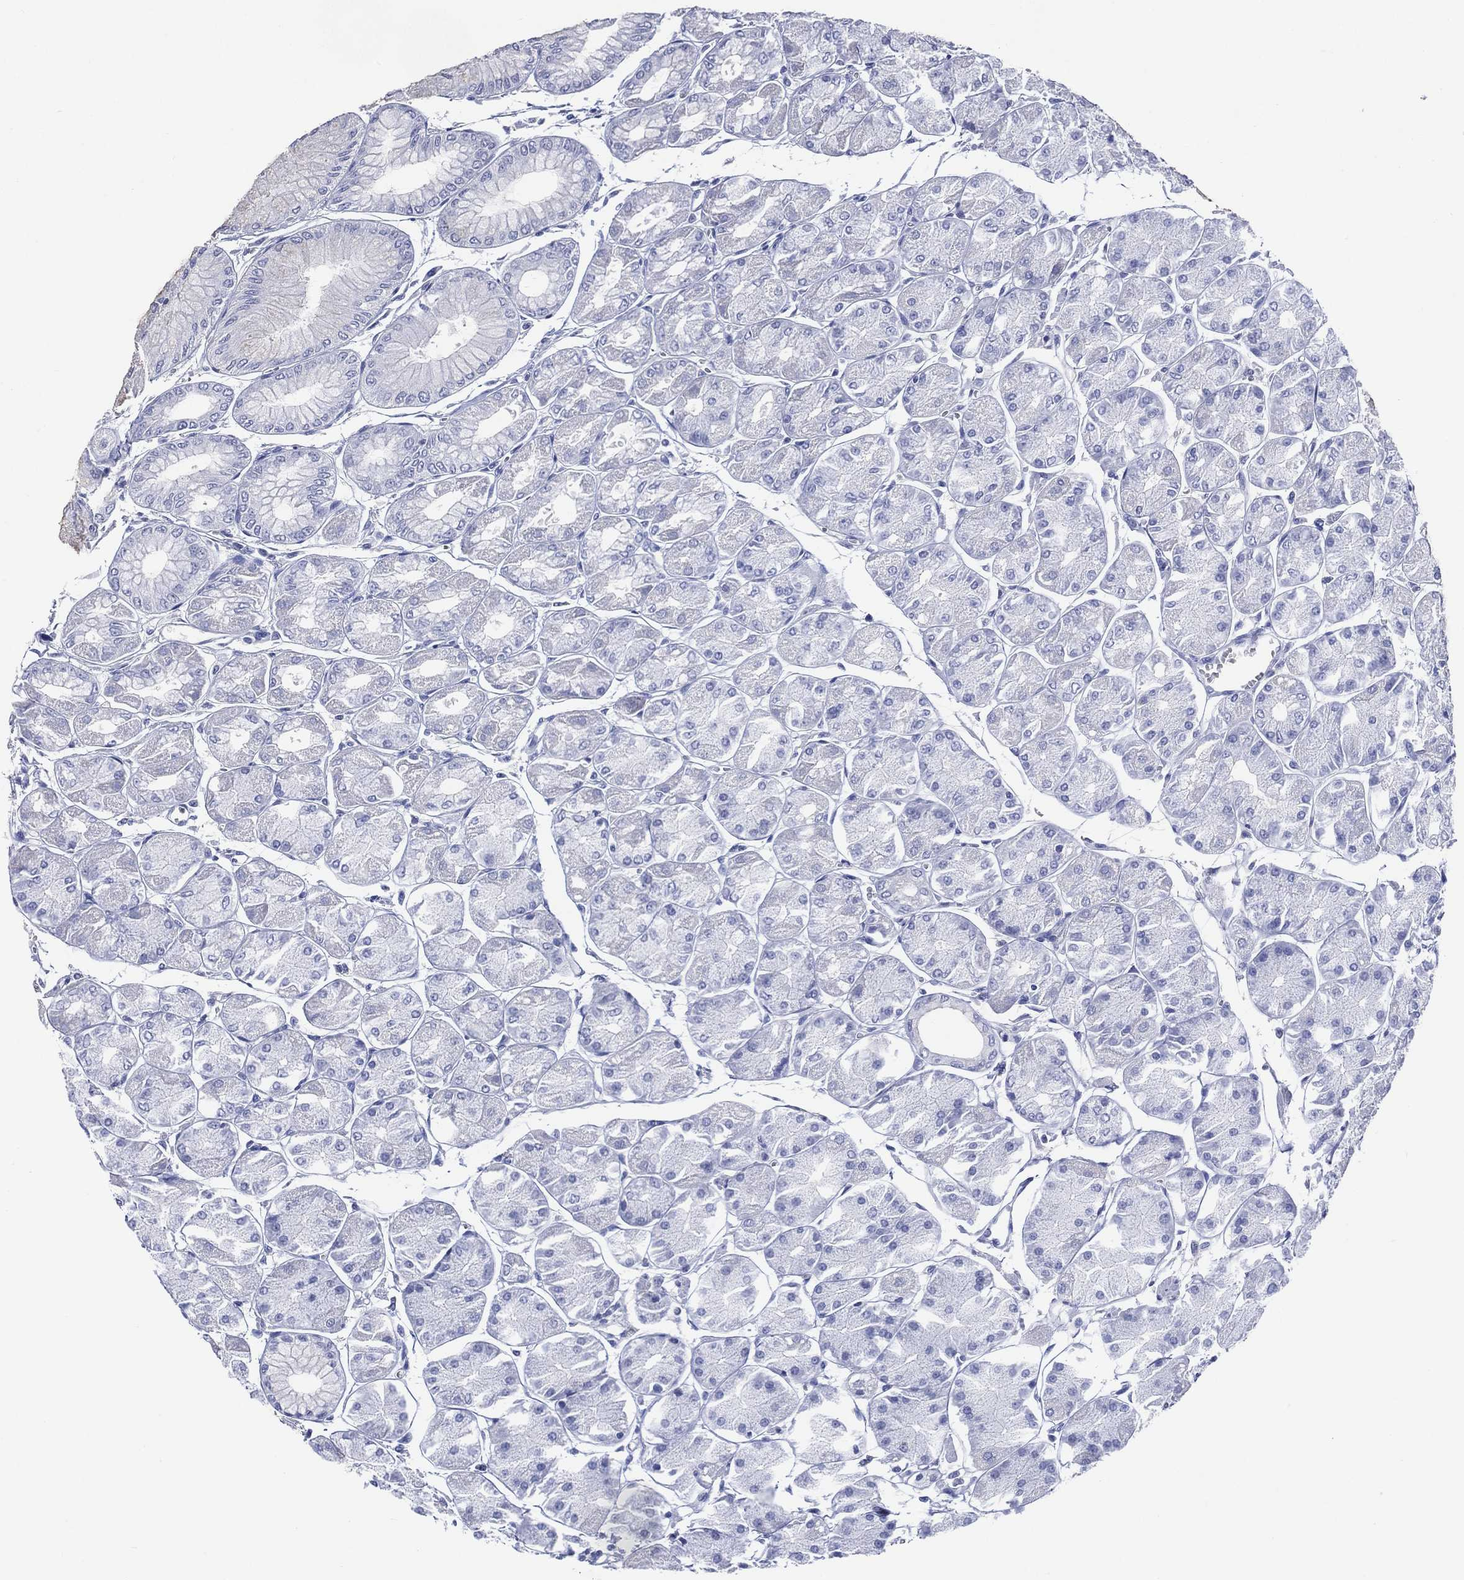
{"staining": {"intensity": "negative", "quantity": "none", "location": "none"}, "tissue": "stomach", "cell_type": "Glandular cells", "image_type": "normal", "snomed": [{"axis": "morphology", "description": "Normal tissue, NOS"}, {"axis": "topography", "description": "Stomach, upper"}], "caption": "The IHC photomicrograph has no significant staining in glandular cells of stomach. Nuclei are stained in blue.", "gene": "TMEM247", "patient": {"sex": "male", "age": 60}}